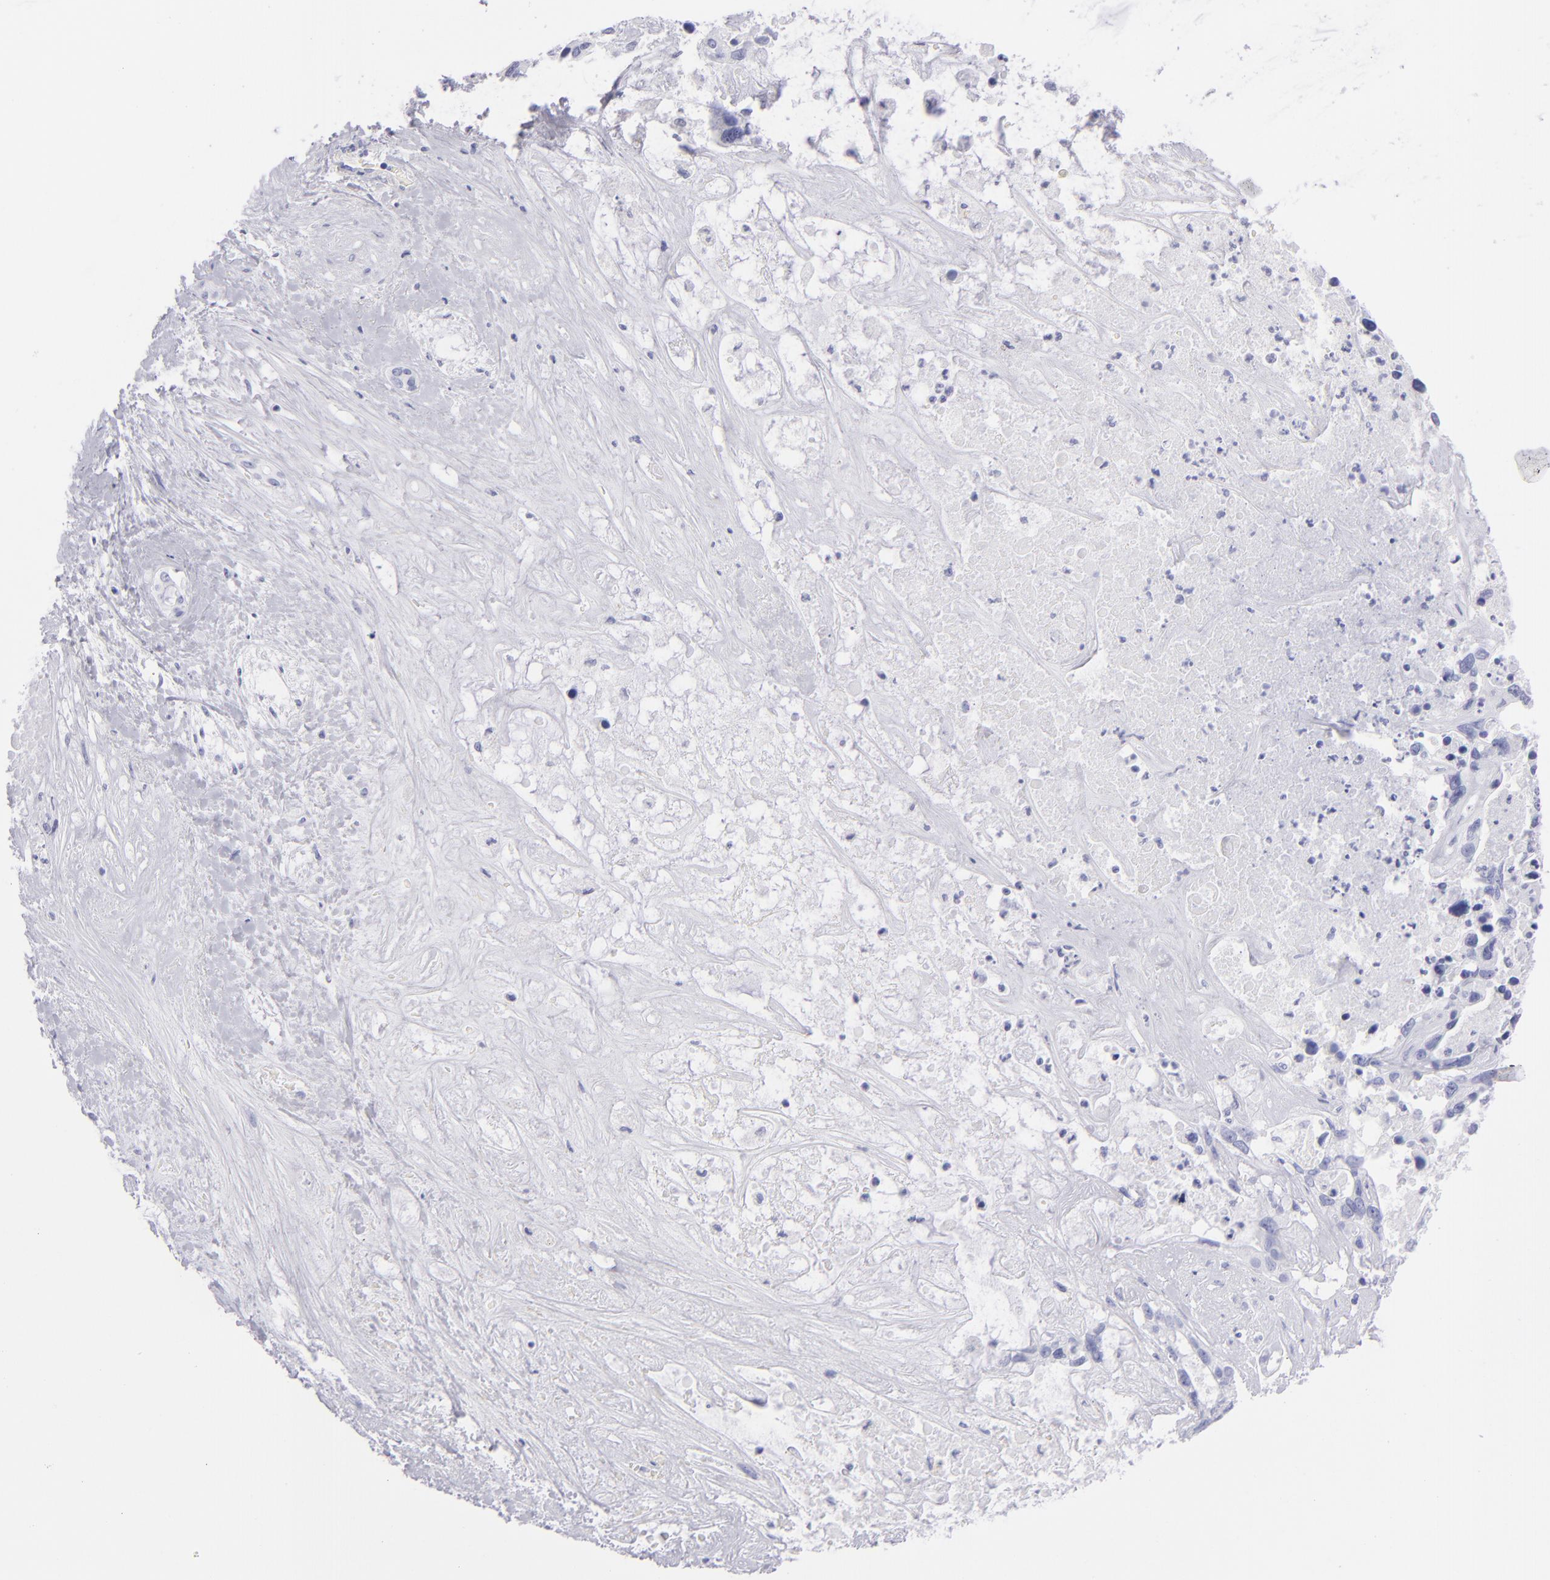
{"staining": {"intensity": "negative", "quantity": "none", "location": "none"}, "tissue": "liver cancer", "cell_type": "Tumor cells", "image_type": "cancer", "snomed": [{"axis": "morphology", "description": "Cholangiocarcinoma"}, {"axis": "topography", "description": "Liver"}], "caption": "The IHC histopathology image has no significant expression in tumor cells of liver cancer (cholangiocarcinoma) tissue.", "gene": "PRPH", "patient": {"sex": "female", "age": 65}}